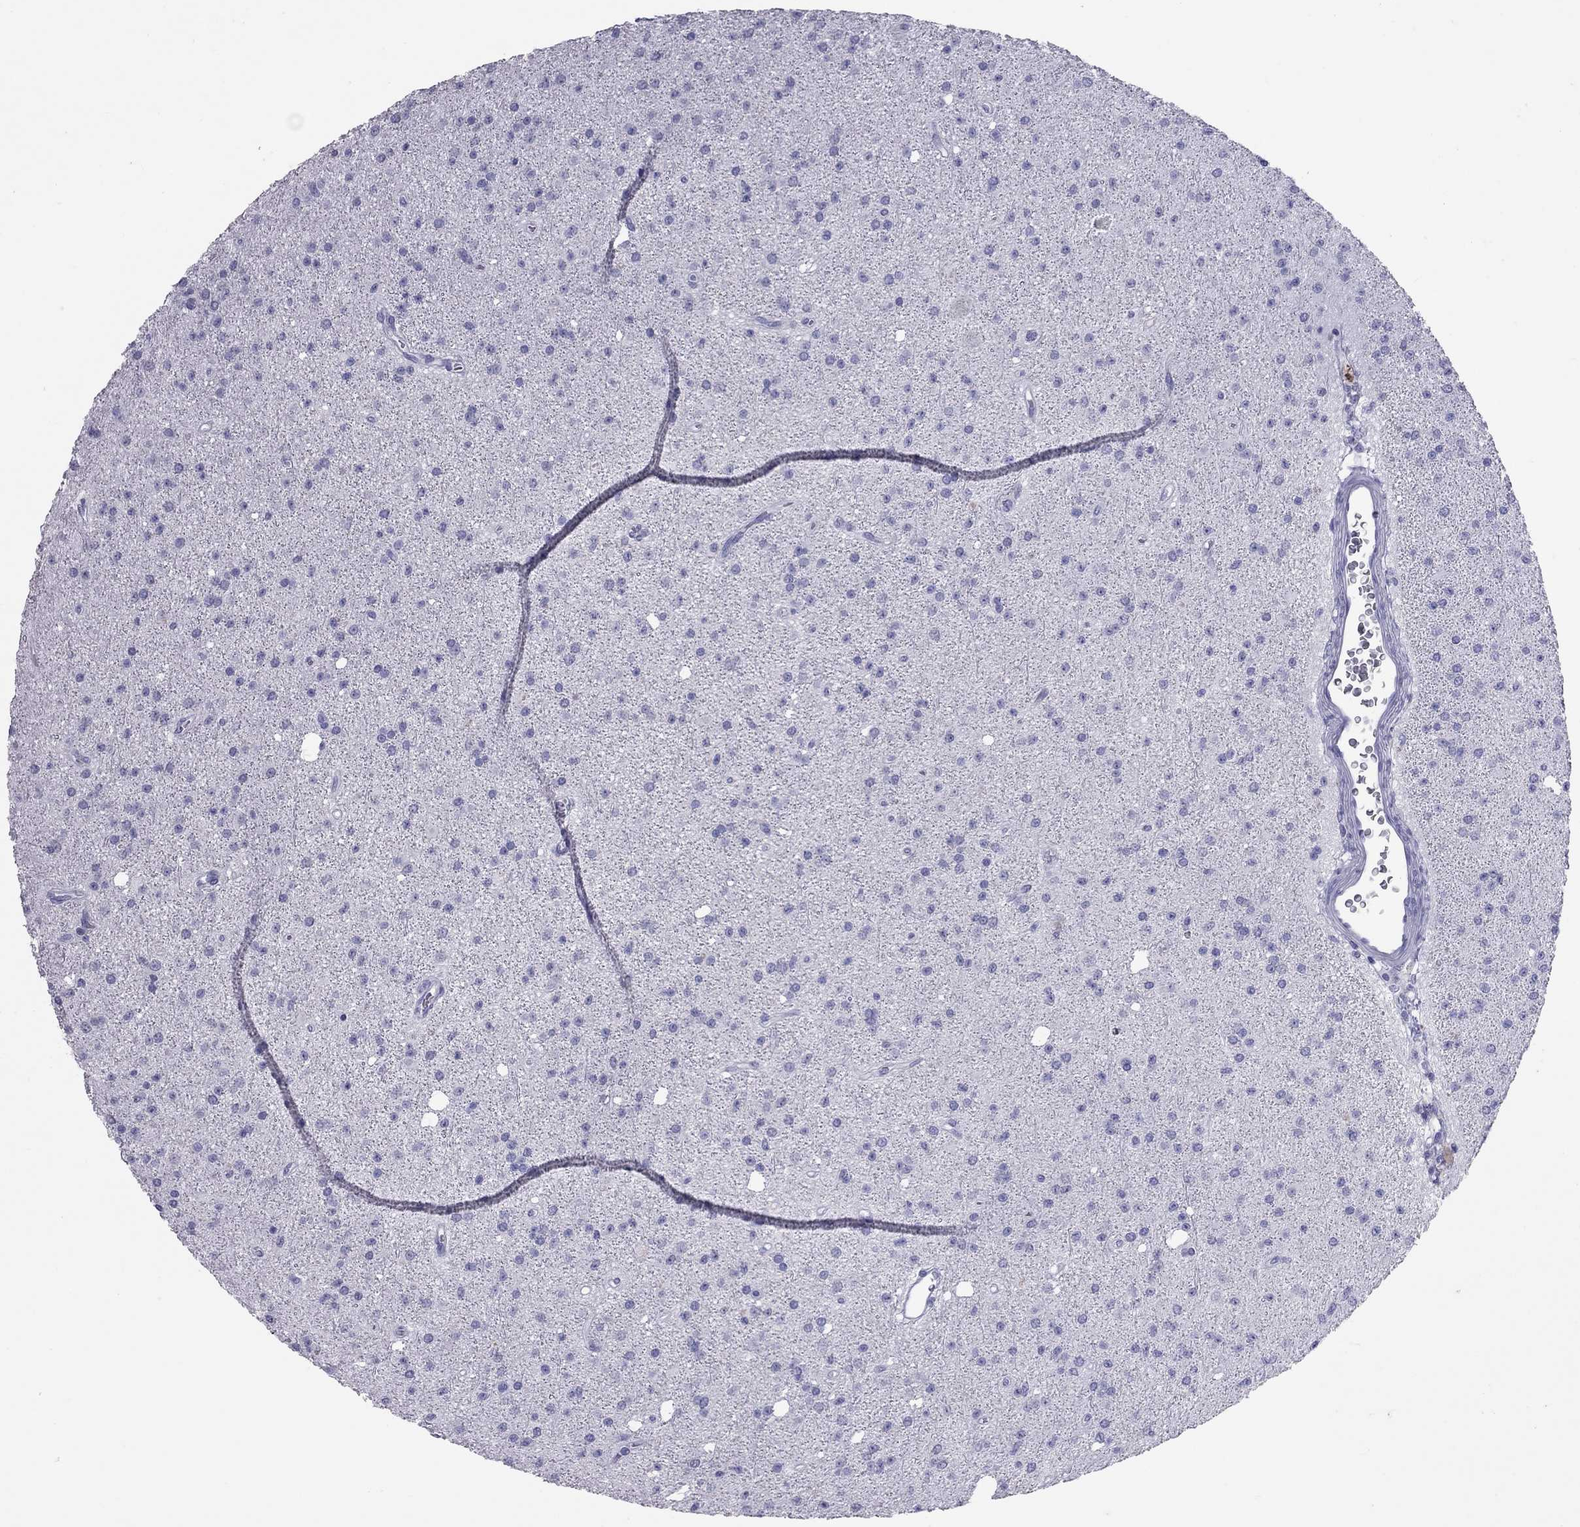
{"staining": {"intensity": "negative", "quantity": "none", "location": "none"}, "tissue": "glioma", "cell_type": "Tumor cells", "image_type": "cancer", "snomed": [{"axis": "morphology", "description": "Glioma, malignant, Low grade"}, {"axis": "topography", "description": "Brain"}], "caption": "Immunohistochemistry (IHC) micrograph of glioma stained for a protein (brown), which displays no expression in tumor cells. (DAB (3,3'-diaminobenzidine) IHC, high magnification).", "gene": "MUC16", "patient": {"sex": "male", "age": 27}}